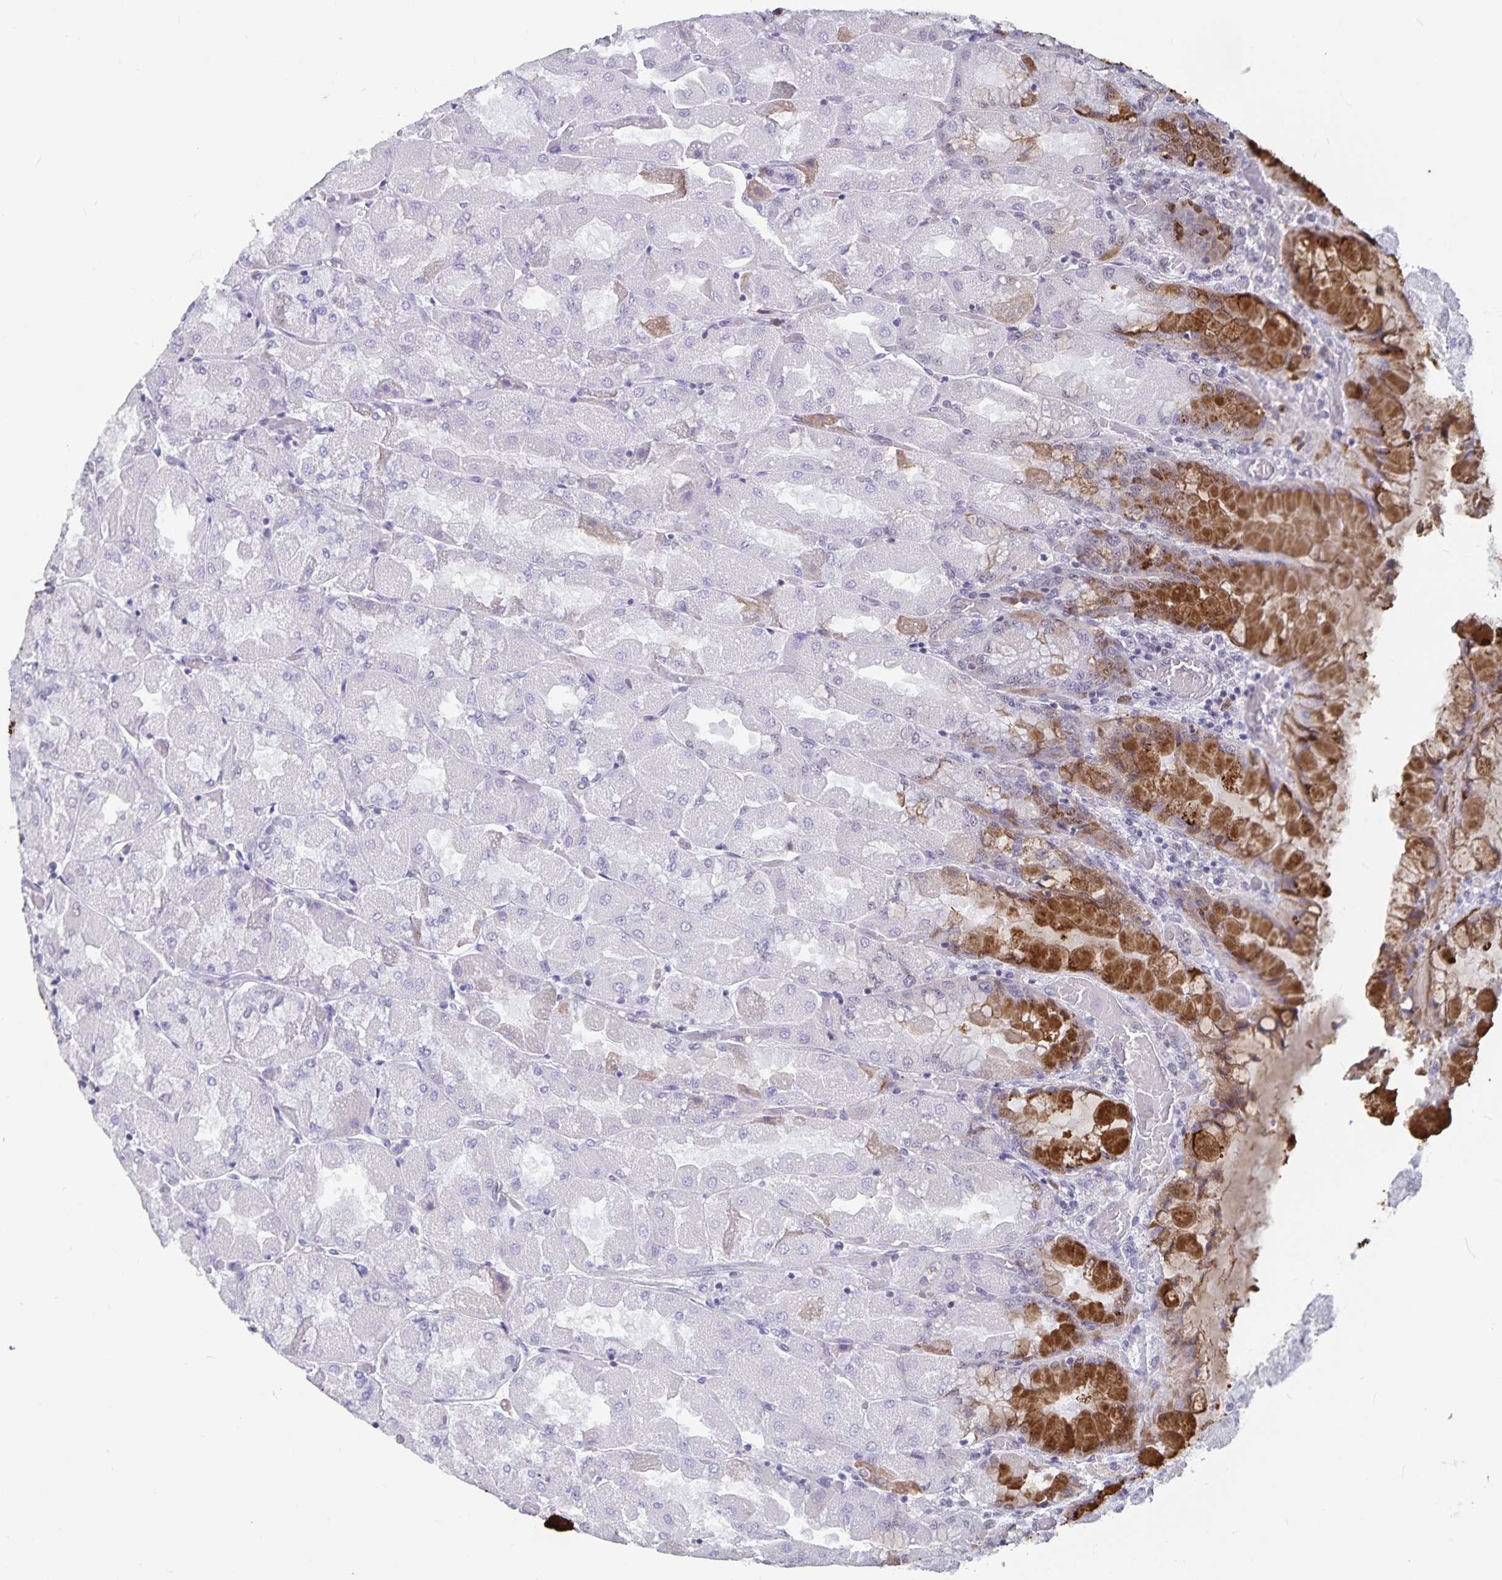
{"staining": {"intensity": "moderate", "quantity": "25%-75%", "location": "cytoplasmic/membranous,nuclear"}, "tissue": "stomach", "cell_type": "Glandular cells", "image_type": "normal", "snomed": [{"axis": "morphology", "description": "Normal tissue, NOS"}, {"axis": "topography", "description": "Stomach"}], "caption": "Approximately 25%-75% of glandular cells in normal stomach display moderate cytoplasmic/membranous,nuclear protein positivity as visualized by brown immunohistochemical staining.", "gene": "PBX2", "patient": {"sex": "female", "age": 61}}